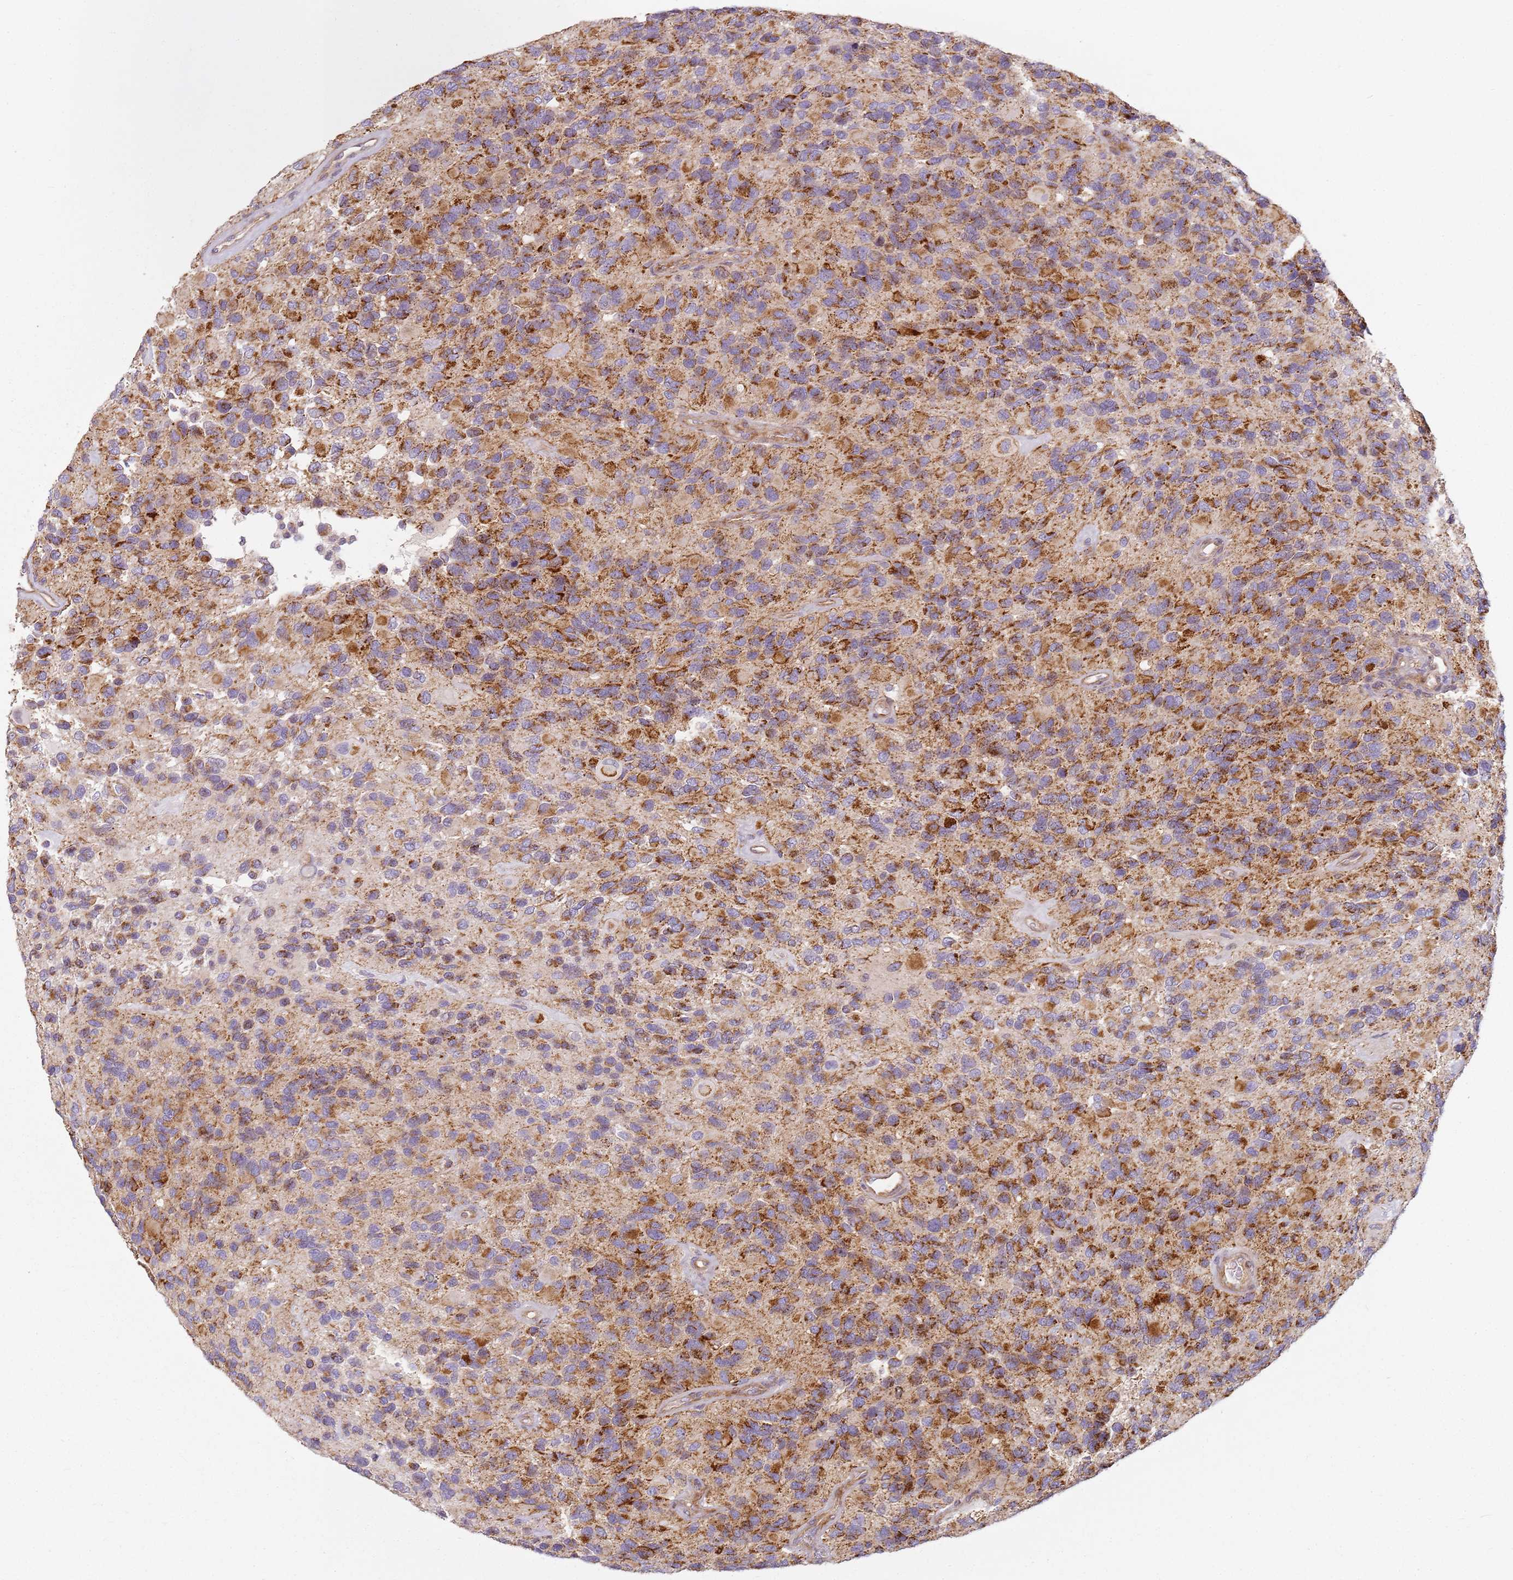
{"staining": {"intensity": "moderate", "quantity": "25%-75%", "location": "cytoplasmic/membranous"}, "tissue": "glioma", "cell_type": "Tumor cells", "image_type": "cancer", "snomed": [{"axis": "morphology", "description": "Glioma, malignant, High grade"}, {"axis": "topography", "description": "Brain"}], "caption": "Tumor cells reveal medium levels of moderate cytoplasmic/membranous expression in about 25%-75% of cells in glioma.", "gene": "TMEM200C", "patient": {"sex": "male", "age": 77}}